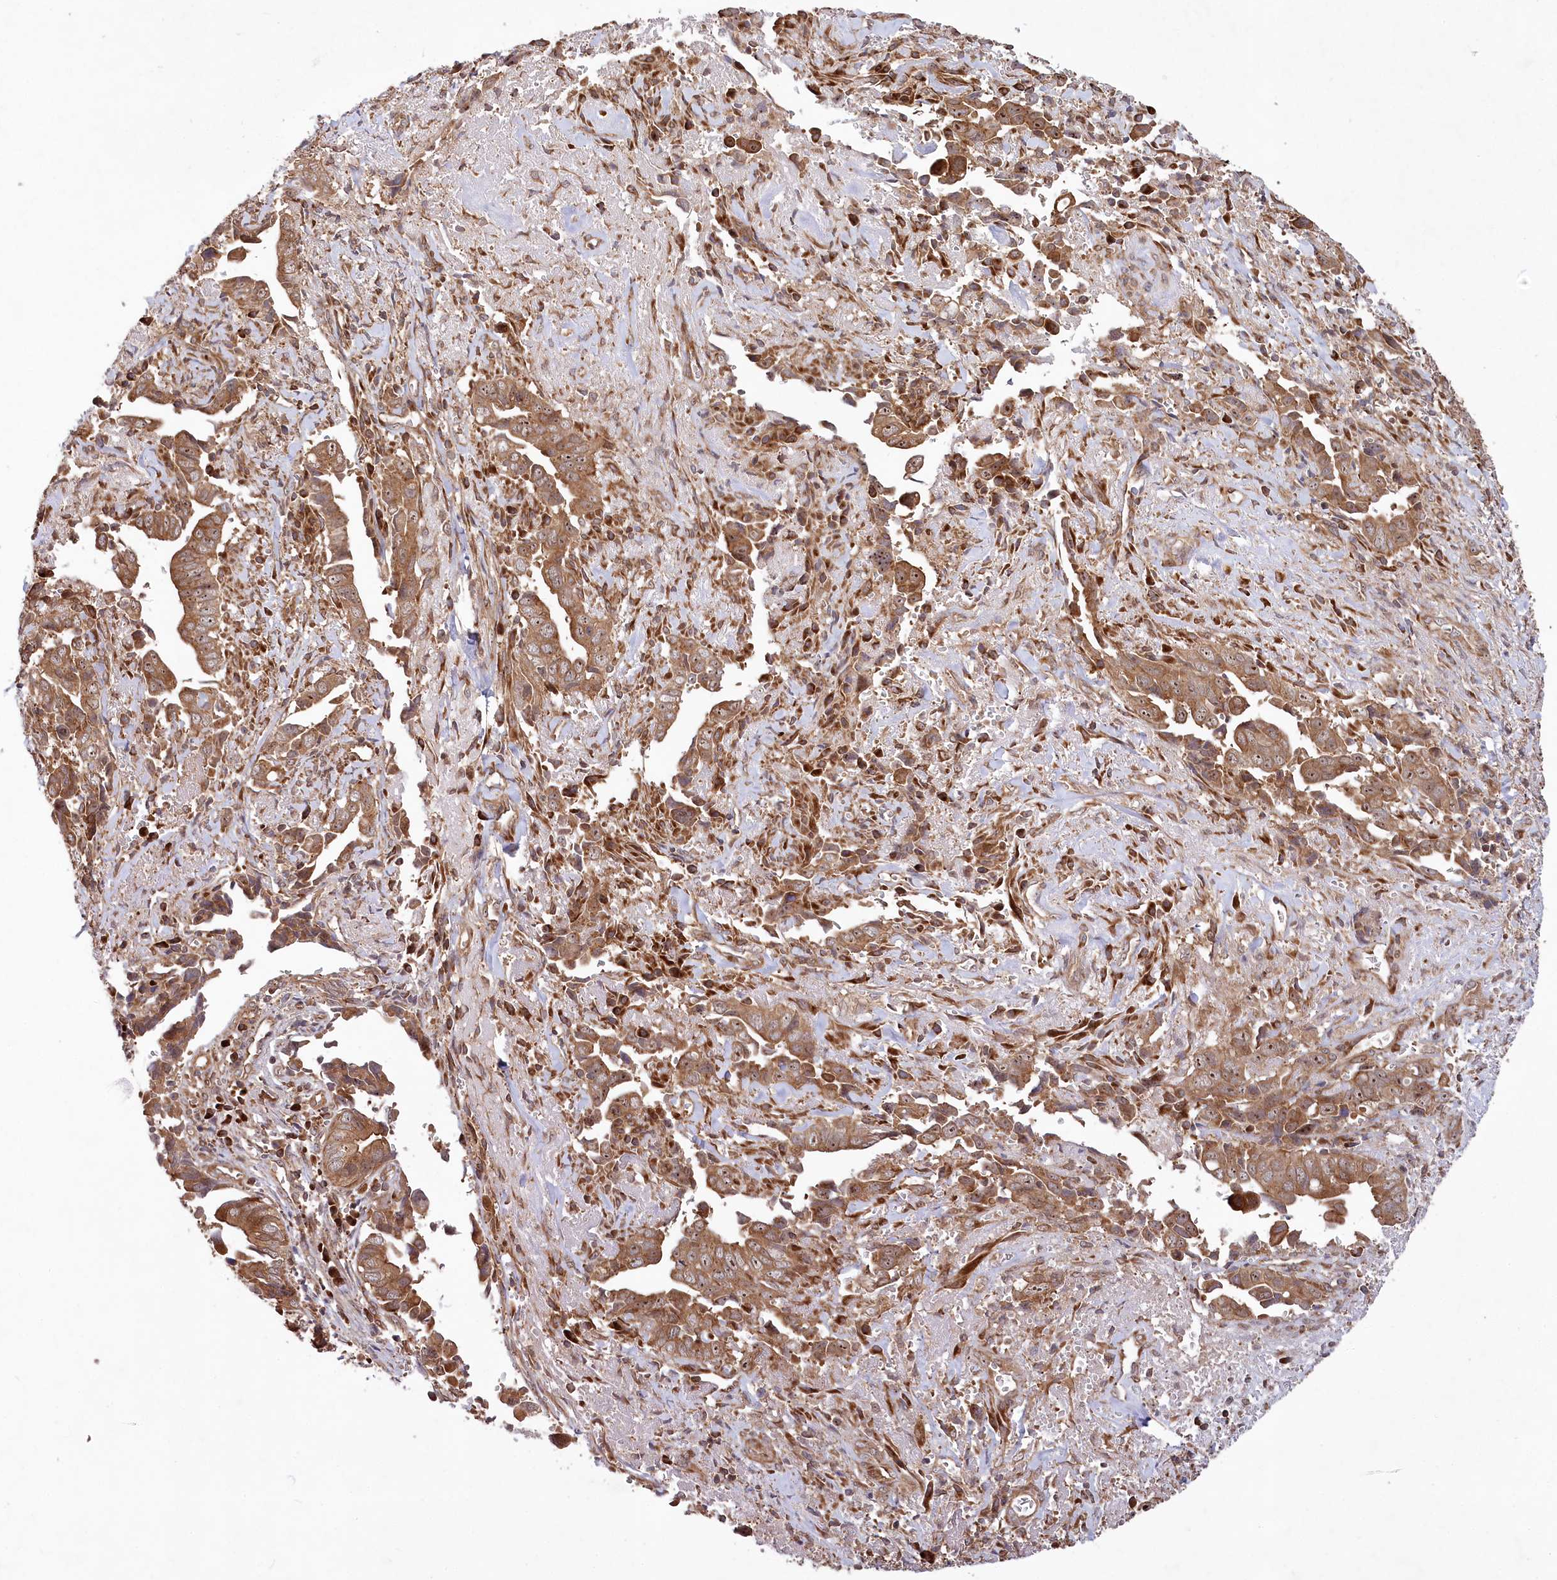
{"staining": {"intensity": "moderate", "quantity": ">75%", "location": "cytoplasmic/membranous,nuclear"}, "tissue": "liver cancer", "cell_type": "Tumor cells", "image_type": "cancer", "snomed": [{"axis": "morphology", "description": "Cholangiocarcinoma"}, {"axis": "topography", "description": "Liver"}], "caption": "This micrograph reveals liver cholangiocarcinoma stained with immunohistochemistry to label a protein in brown. The cytoplasmic/membranous and nuclear of tumor cells show moderate positivity for the protein. Nuclei are counter-stained blue.", "gene": "TBCA", "patient": {"sex": "female", "age": 79}}